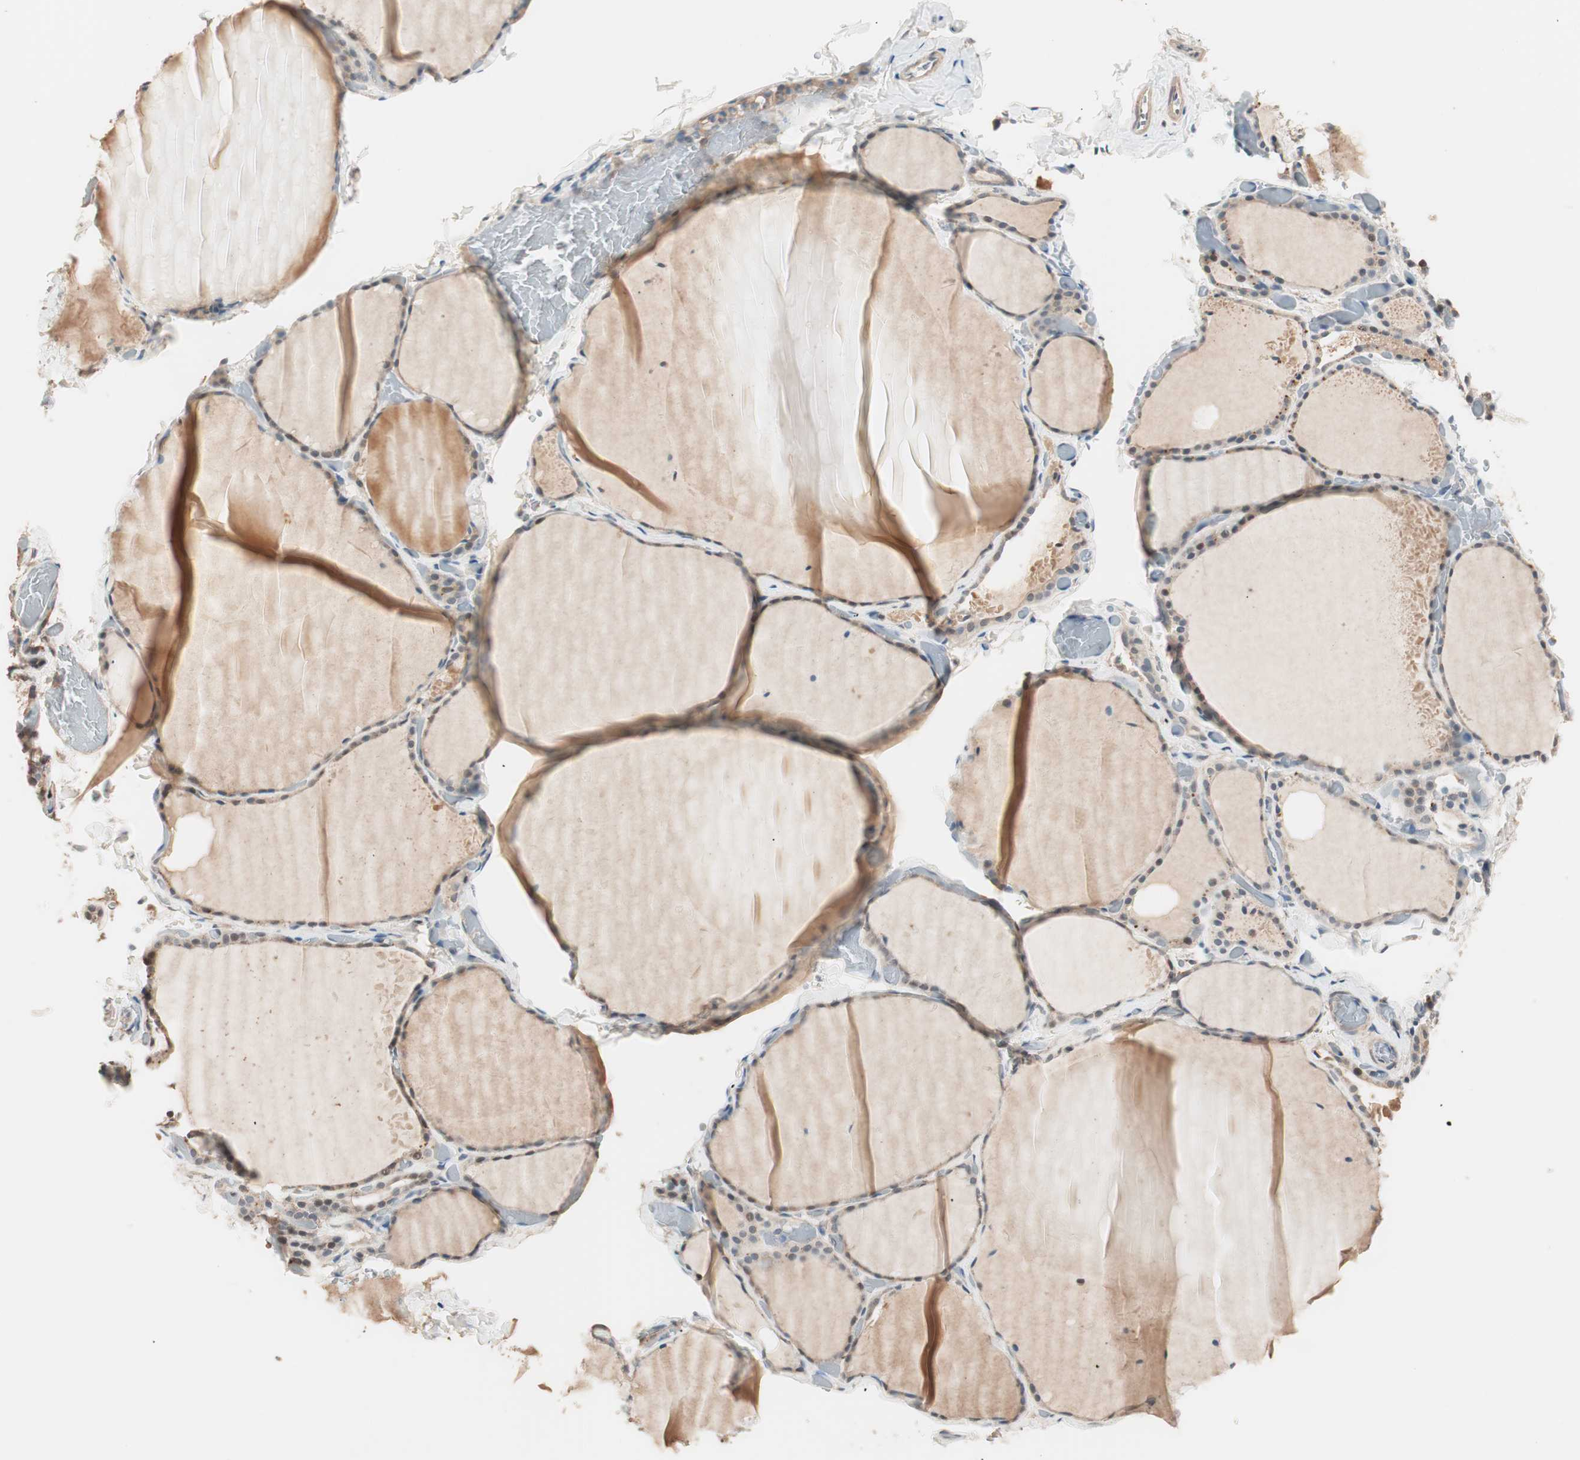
{"staining": {"intensity": "moderate", "quantity": ">75%", "location": "cytoplasmic/membranous,nuclear"}, "tissue": "thyroid gland", "cell_type": "Glandular cells", "image_type": "normal", "snomed": [{"axis": "morphology", "description": "Normal tissue, NOS"}, {"axis": "topography", "description": "Thyroid gland"}], "caption": "An immunohistochemistry (IHC) photomicrograph of unremarkable tissue is shown. Protein staining in brown labels moderate cytoplasmic/membranous,nuclear positivity in thyroid gland within glandular cells.", "gene": "NFRKB", "patient": {"sex": "female", "age": 22}}